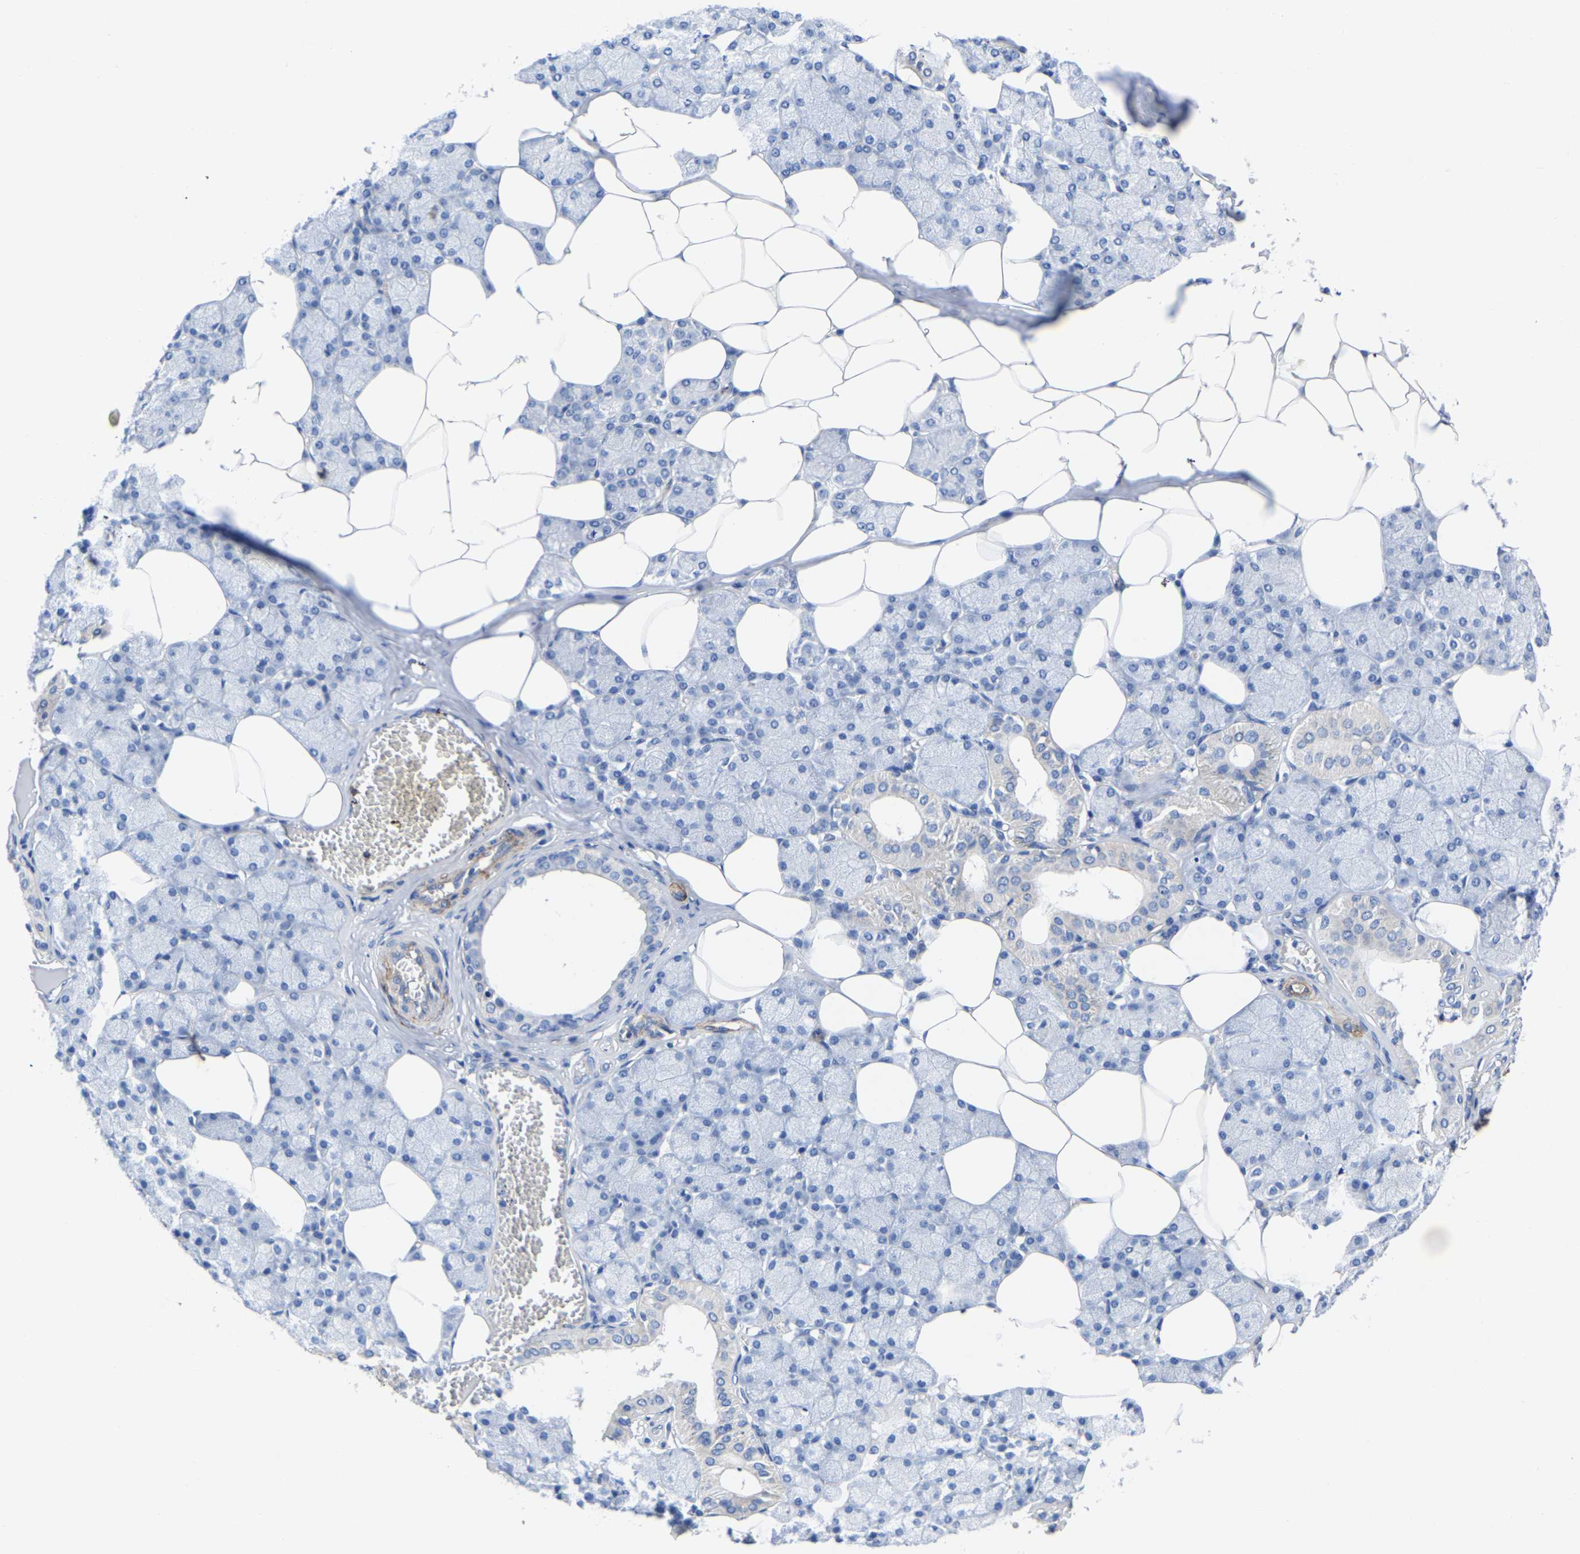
{"staining": {"intensity": "negative", "quantity": "none", "location": "none"}, "tissue": "salivary gland", "cell_type": "Glandular cells", "image_type": "normal", "snomed": [{"axis": "morphology", "description": "Normal tissue, NOS"}, {"axis": "topography", "description": "Salivary gland"}], "caption": "Image shows no protein positivity in glandular cells of unremarkable salivary gland. The staining was performed using DAB to visualize the protein expression in brown, while the nuclei were stained in blue with hematoxylin (Magnification: 20x).", "gene": "SLC45A3", "patient": {"sex": "male", "age": 62}}